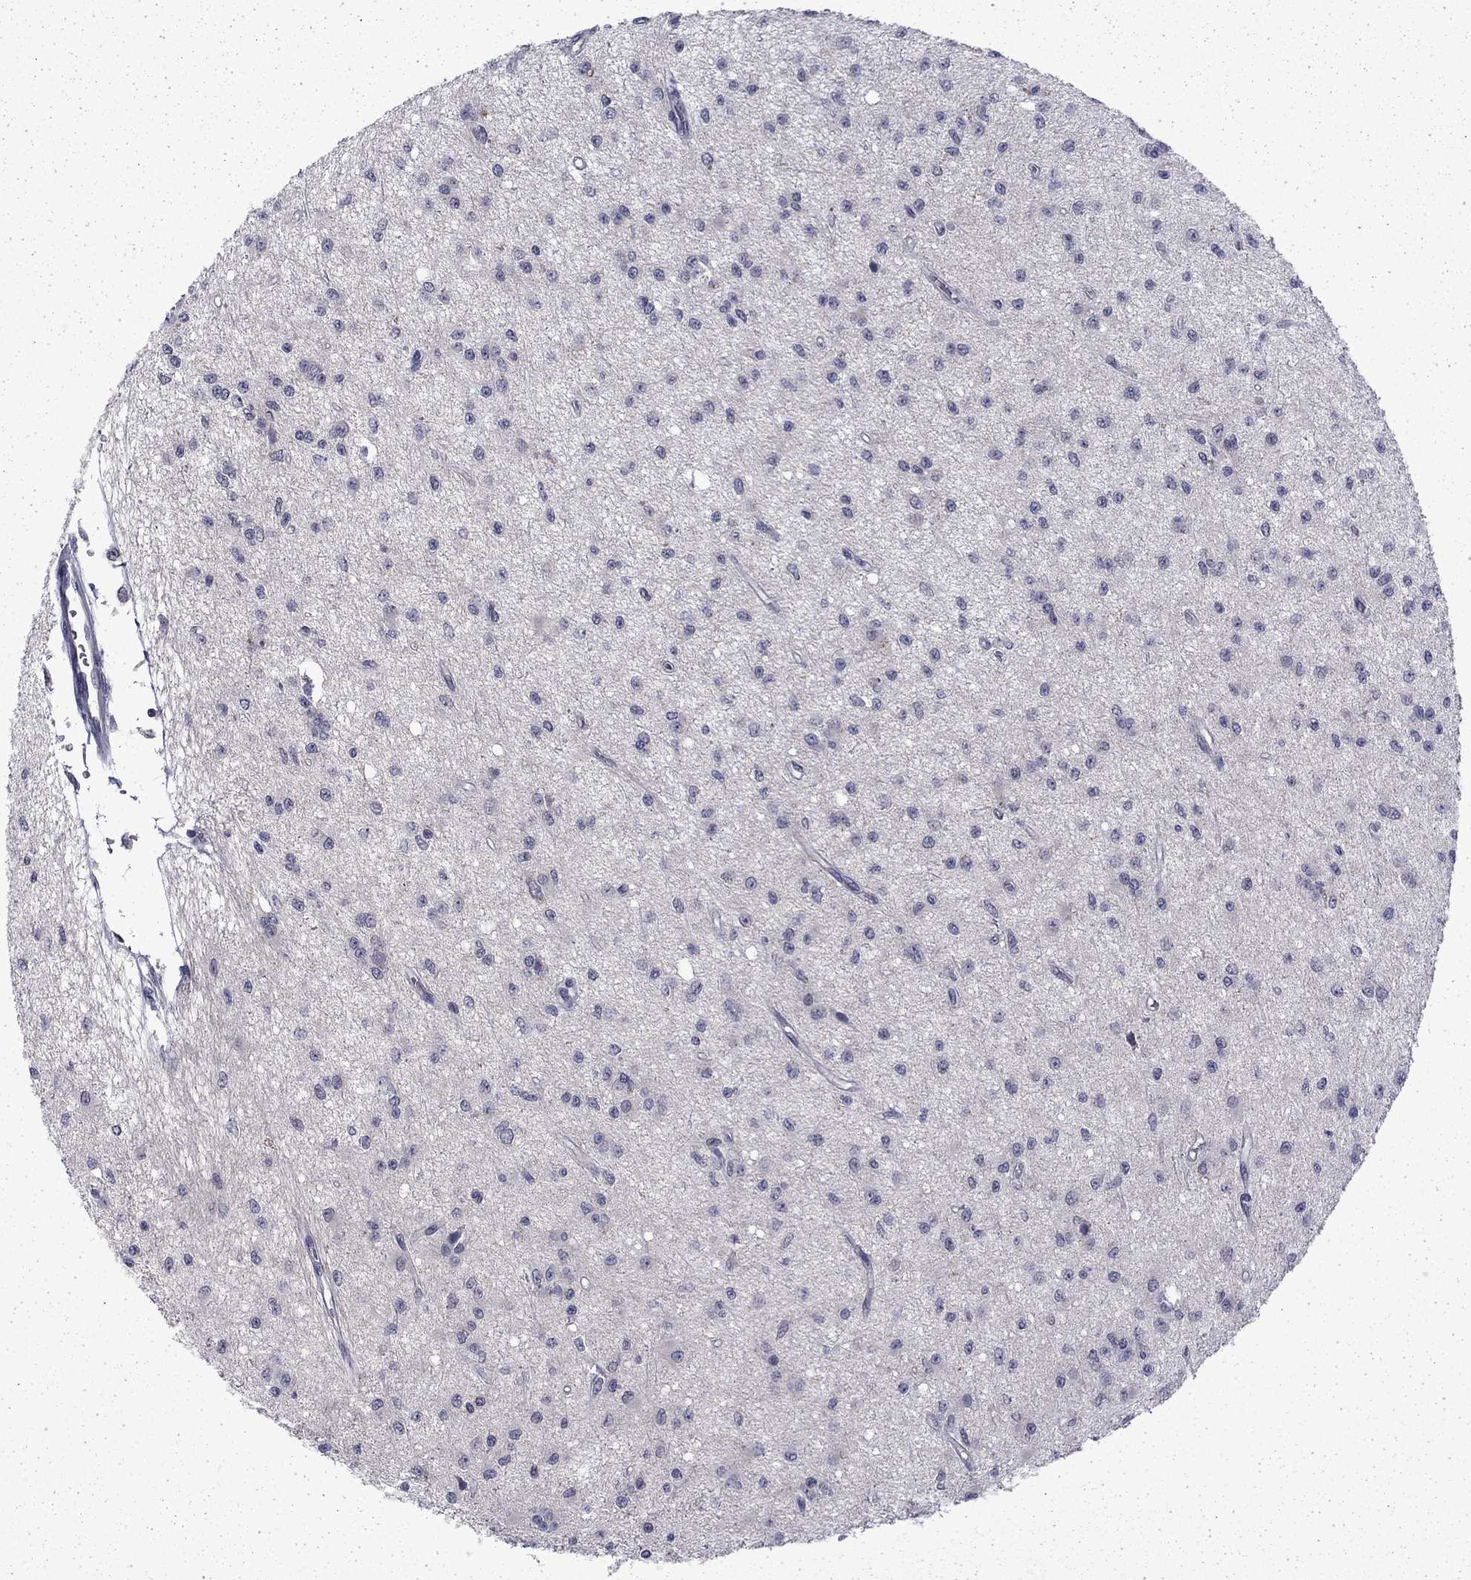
{"staining": {"intensity": "negative", "quantity": "none", "location": "none"}, "tissue": "glioma", "cell_type": "Tumor cells", "image_type": "cancer", "snomed": [{"axis": "morphology", "description": "Glioma, malignant, Low grade"}, {"axis": "topography", "description": "Brain"}], "caption": "The immunohistochemistry histopathology image has no significant expression in tumor cells of glioma tissue.", "gene": "CHAT", "patient": {"sex": "female", "age": 45}}